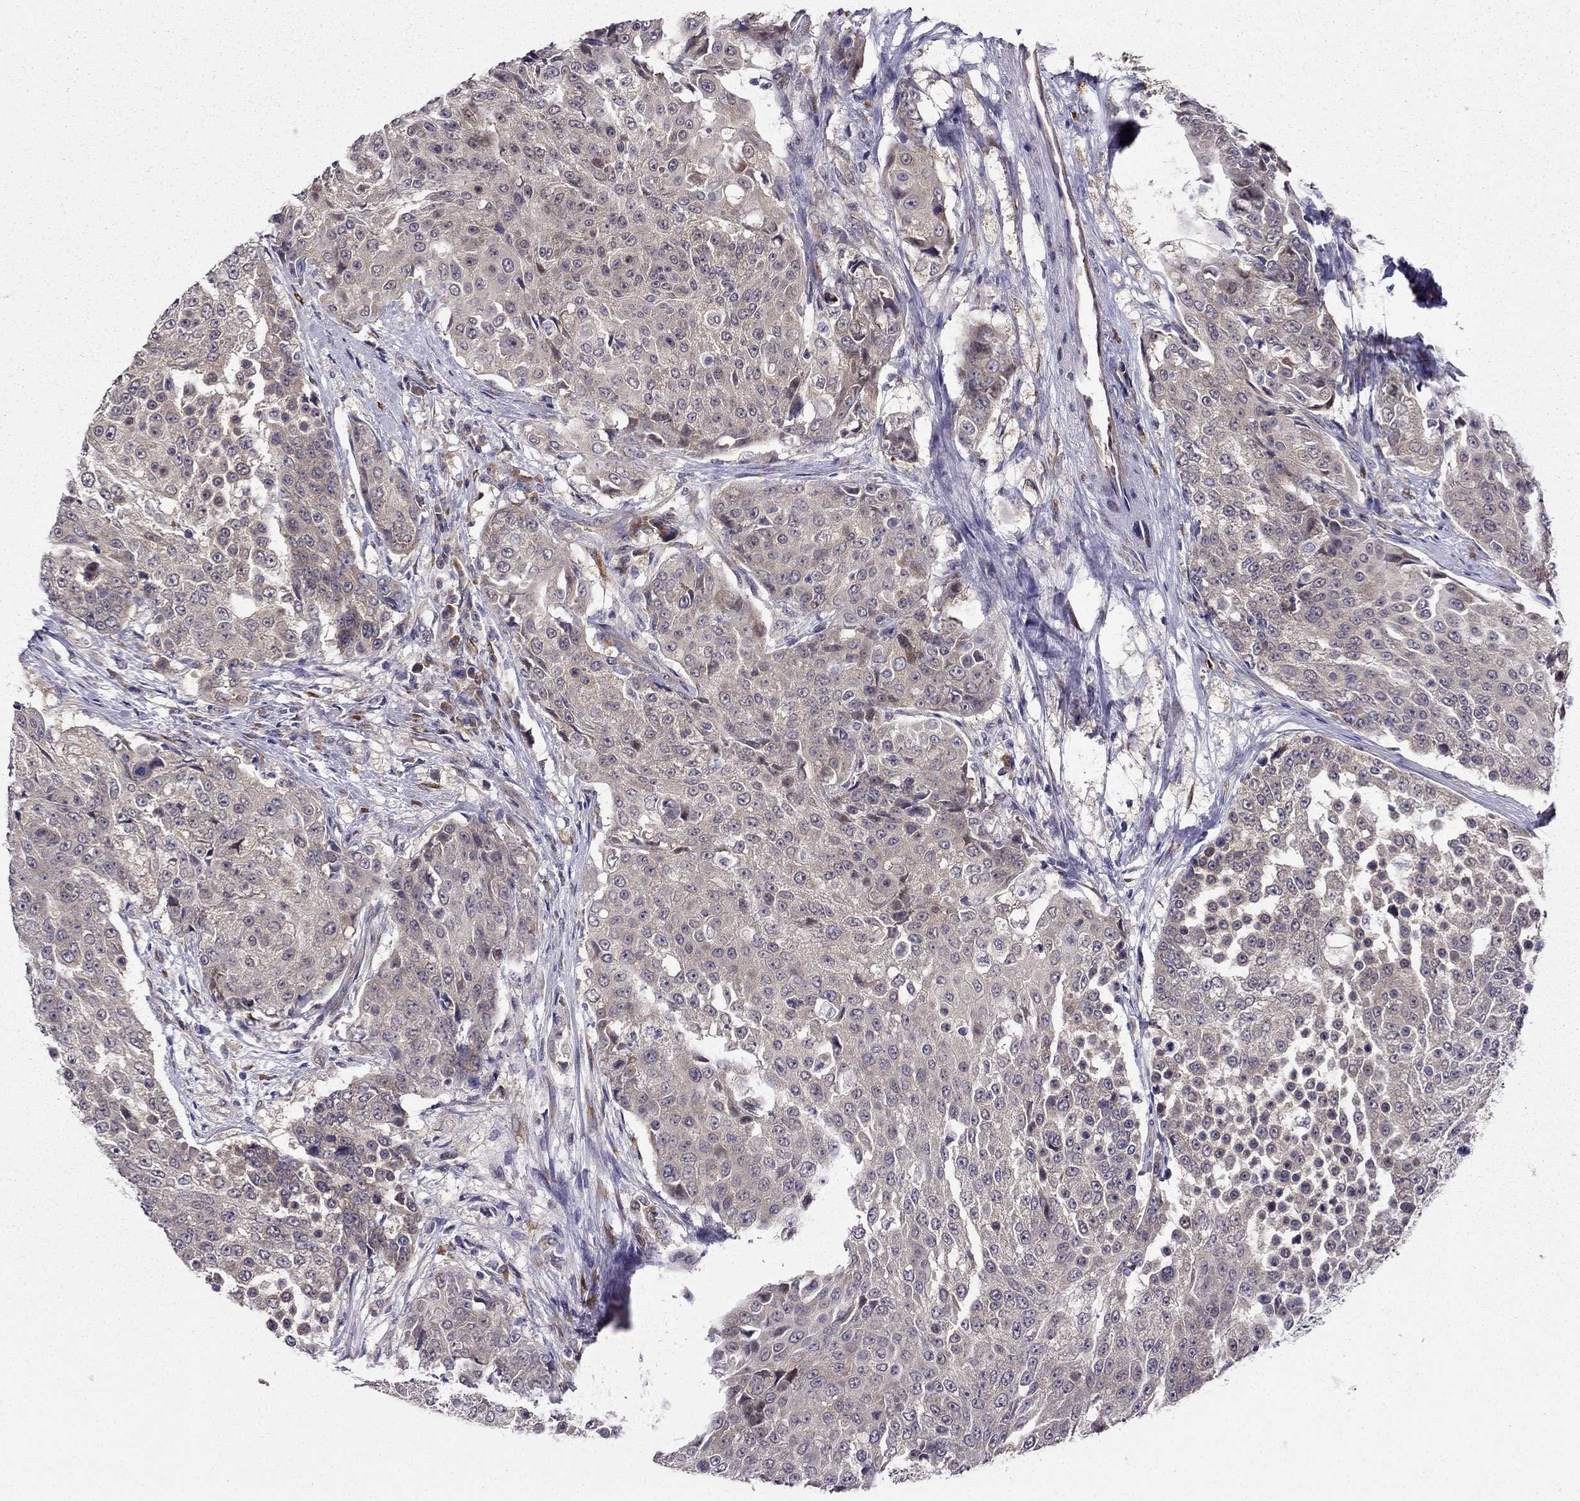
{"staining": {"intensity": "weak", "quantity": "<25%", "location": "cytoplasmic/membranous"}, "tissue": "urothelial cancer", "cell_type": "Tumor cells", "image_type": "cancer", "snomed": [{"axis": "morphology", "description": "Urothelial carcinoma, High grade"}, {"axis": "topography", "description": "Urinary bladder"}], "caption": "Human high-grade urothelial carcinoma stained for a protein using immunohistochemistry (IHC) displays no positivity in tumor cells.", "gene": "ARHGEF28", "patient": {"sex": "female", "age": 63}}